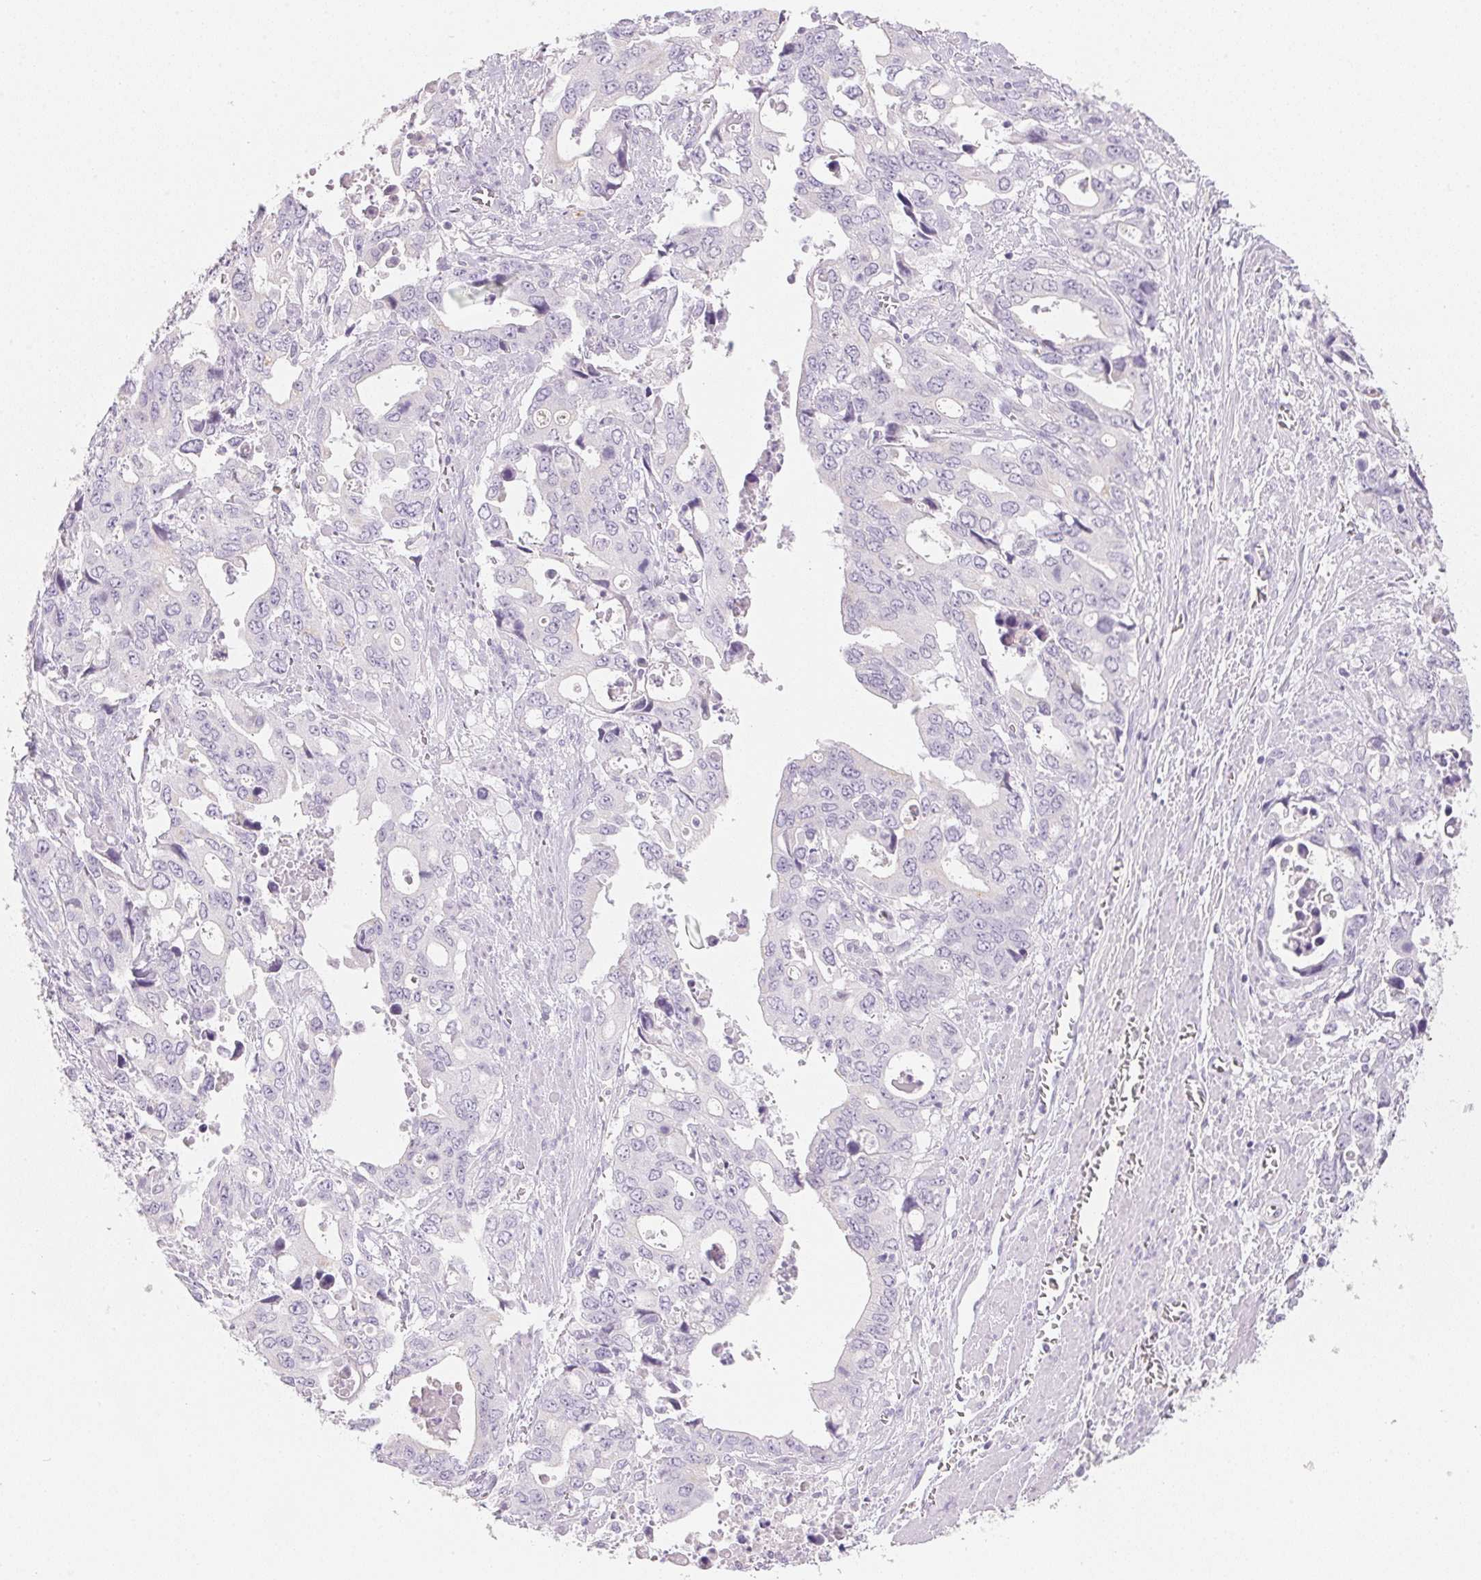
{"staining": {"intensity": "negative", "quantity": "none", "location": "none"}, "tissue": "stomach cancer", "cell_type": "Tumor cells", "image_type": "cancer", "snomed": [{"axis": "morphology", "description": "Adenocarcinoma, NOS"}, {"axis": "topography", "description": "Stomach, upper"}], "caption": "There is no significant expression in tumor cells of stomach cancer (adenocarcinoma).", "gene": "ACP3", "patient": {"sex": "male", "age": 74}}